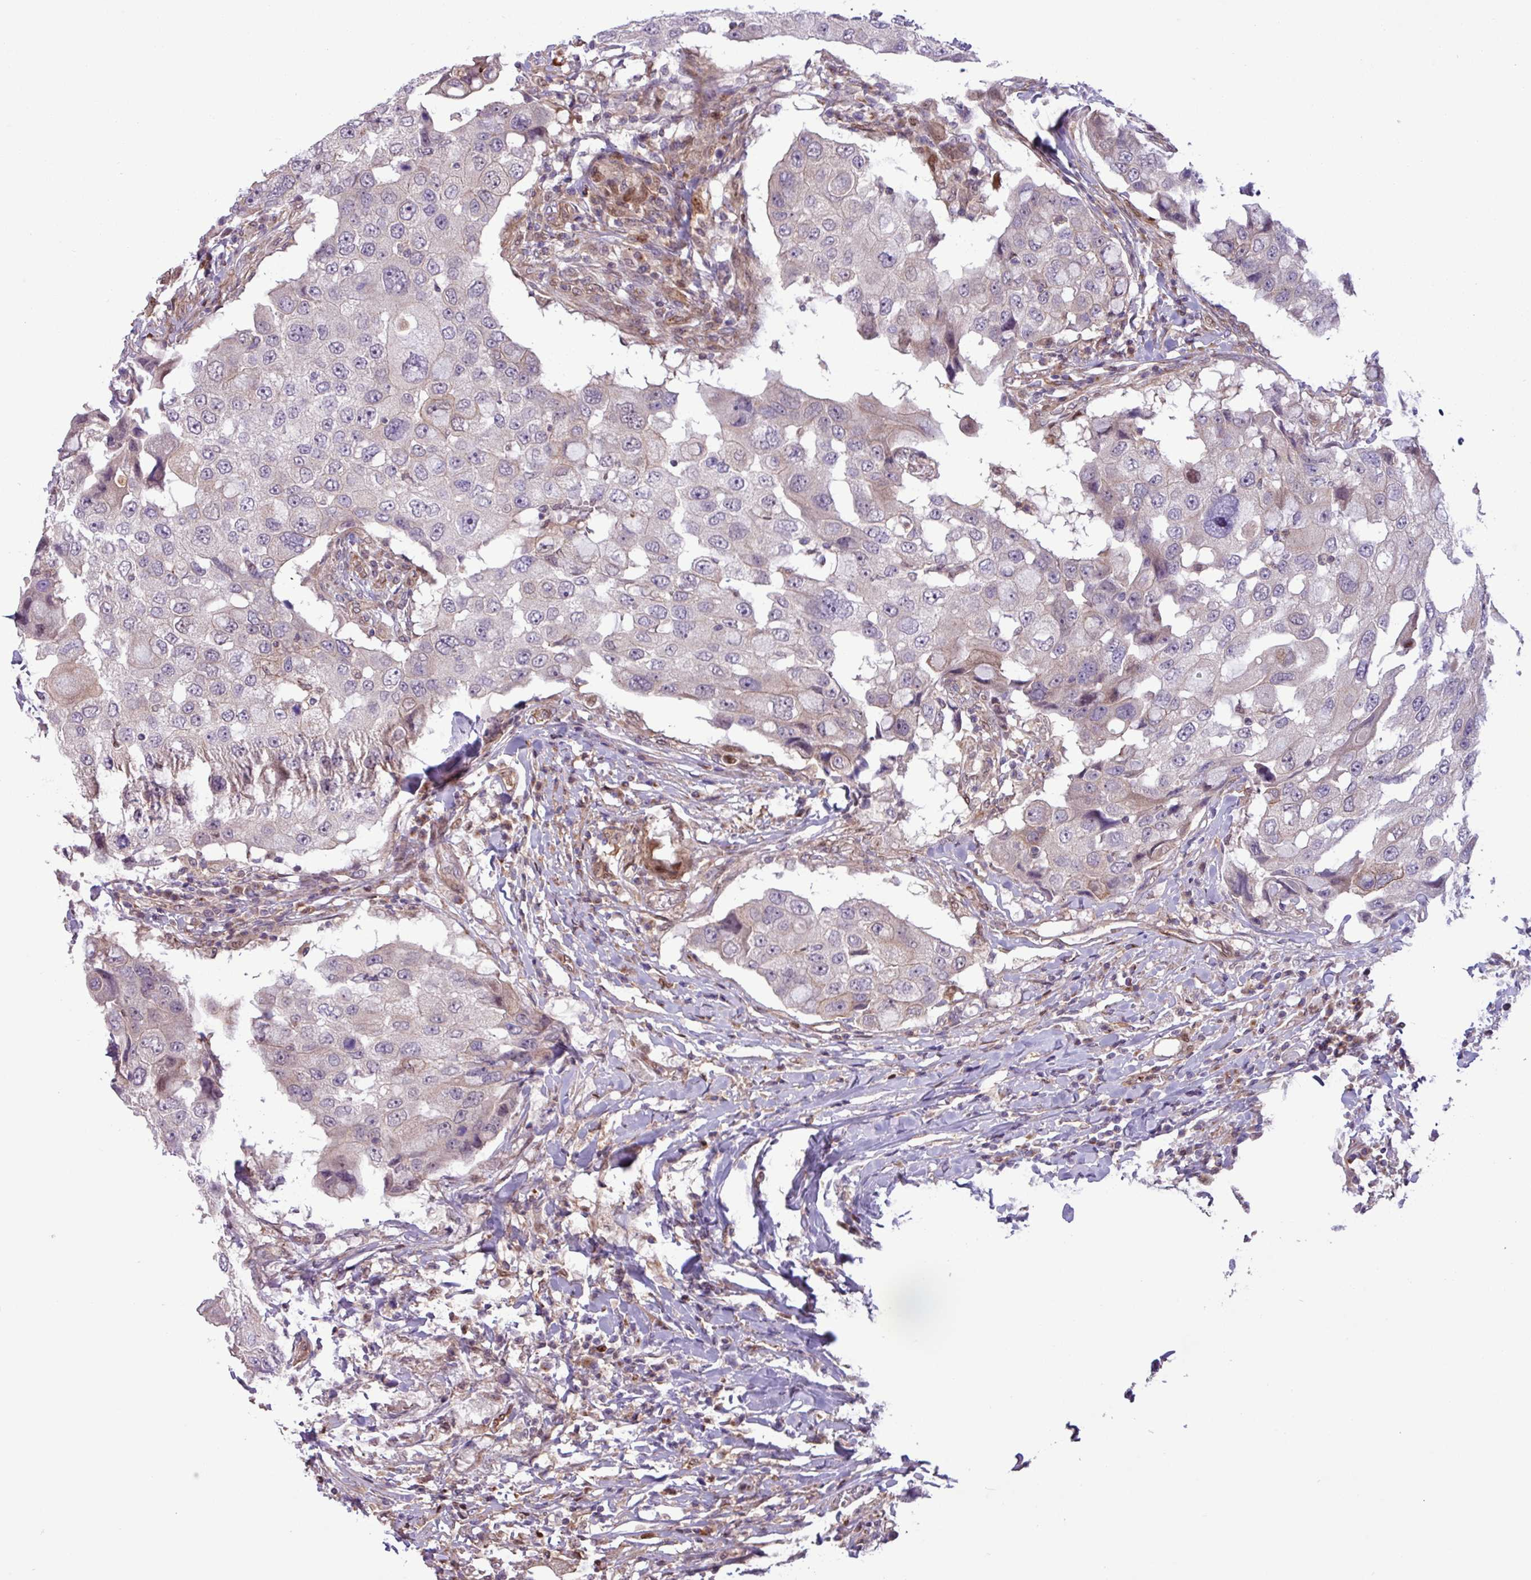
{"staining": {"intensity": "negative", "quantity": "none", "location": "none"}, "tissue": "breast cancer", "cell_type": "Tumor cells", "image_type": "cancer", "snomed": [{"axis": "morphology", "description": "Duct carcinoma"}, {"axis": "topography", "description": "Breast"}], "caption": "Histopathology image shows no significant protein expression in tumor cells of breast cancer (infiltrating ductal carcinoma).", "gene": "CNTRL", "patient": {"sex": "female", "age": 27}}